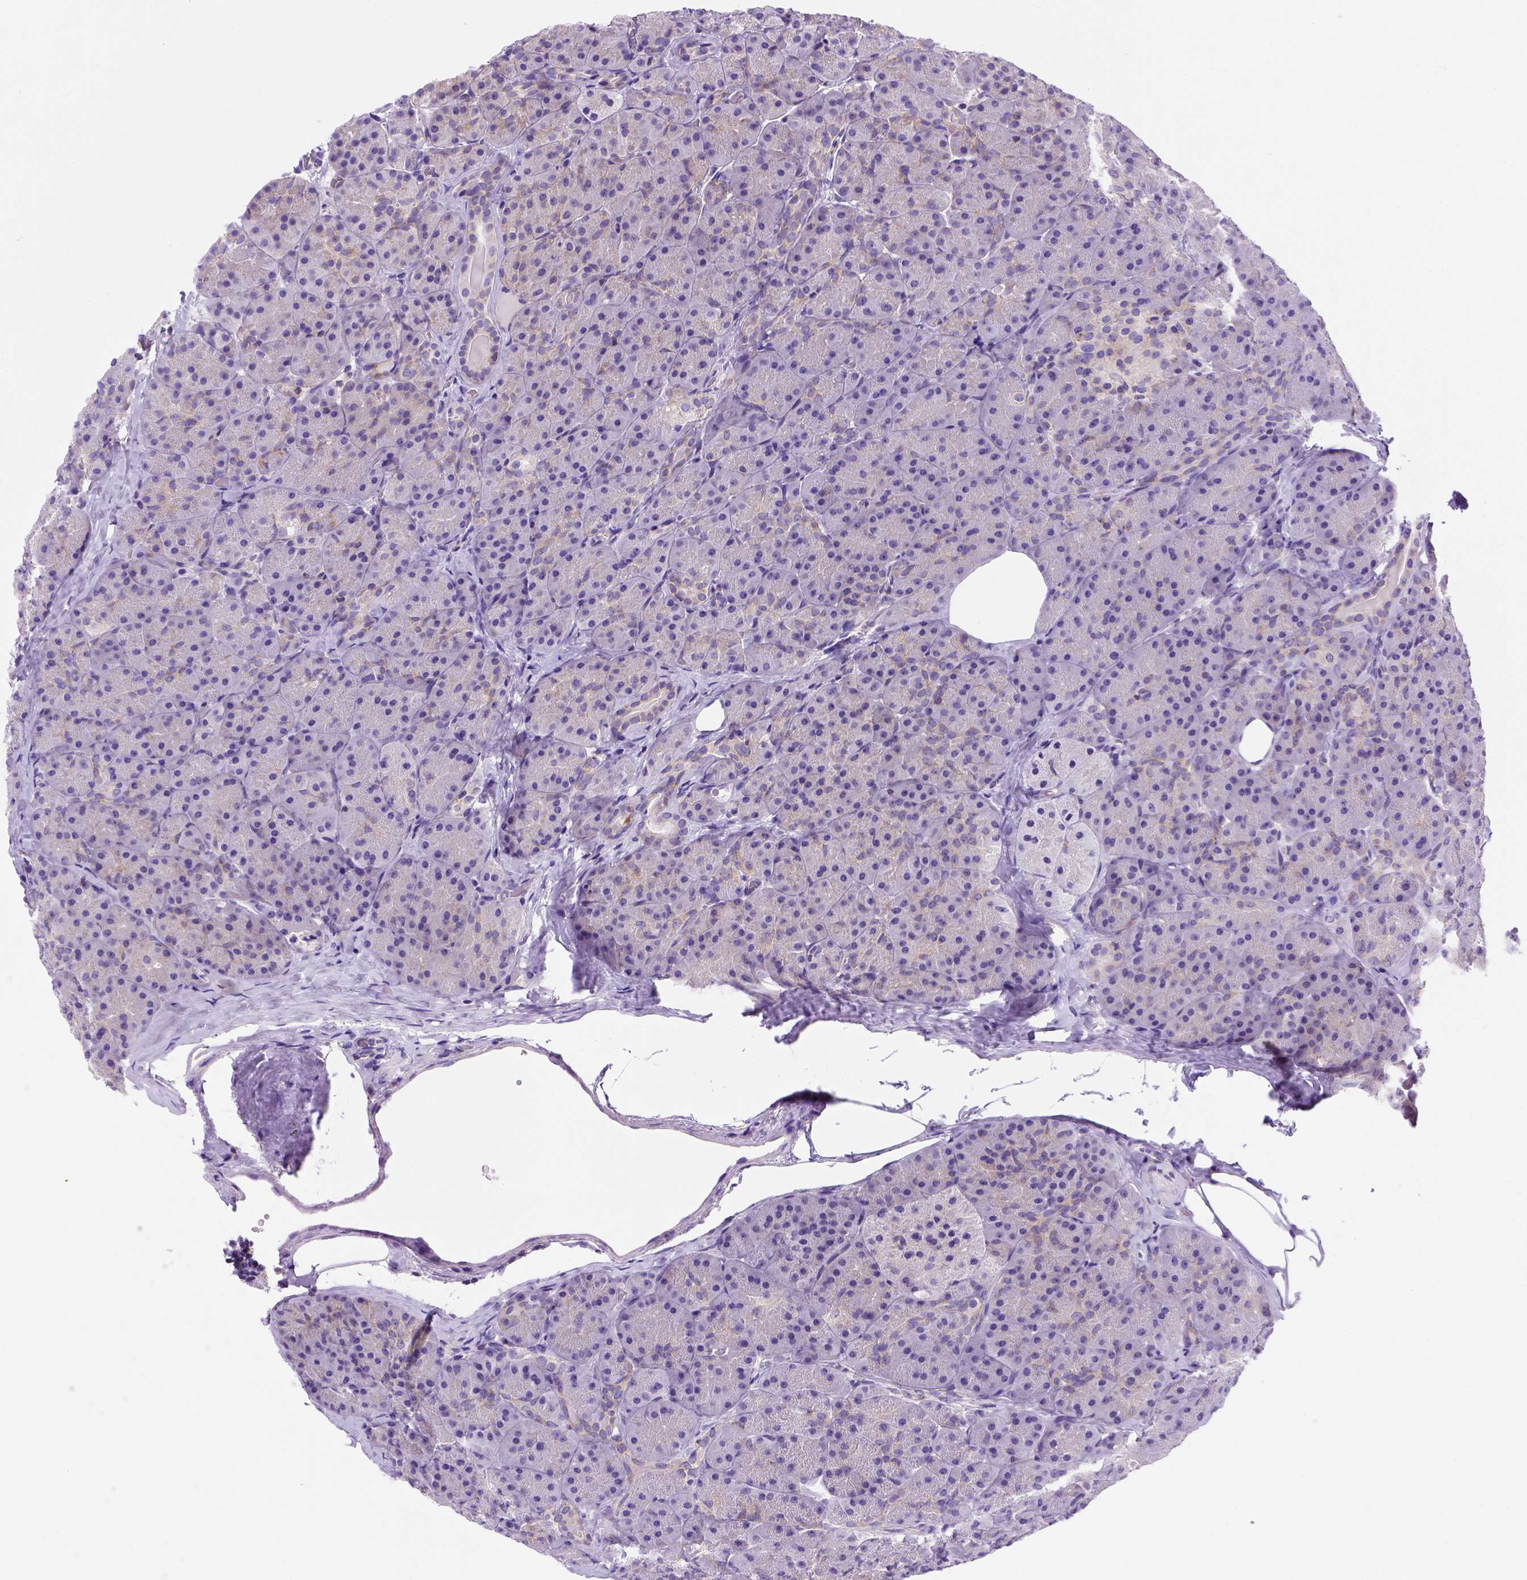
{"staining": {"intensity": "weak", "quantity": "25%-75%", "location": "cytoplasmic/membranous"}, "tissue": "pancreas", "cell_type": "Exocrine glandular cells", "image_type": "normal", "snomed": [{"axis": "morphology", "description": "Normal tissue, NOS"}, {"axis": "topography", "description": "Pancreas"}], "caption": "Protein expression analysis of benign pancreas displays weak cytoplasmic/membranous staining in approximately 25%-75% of exocrine glandular cells. Nuclei are stained in blue.", "gene": "FOXI1", "patient": {"sex": "male", "age": 57}}